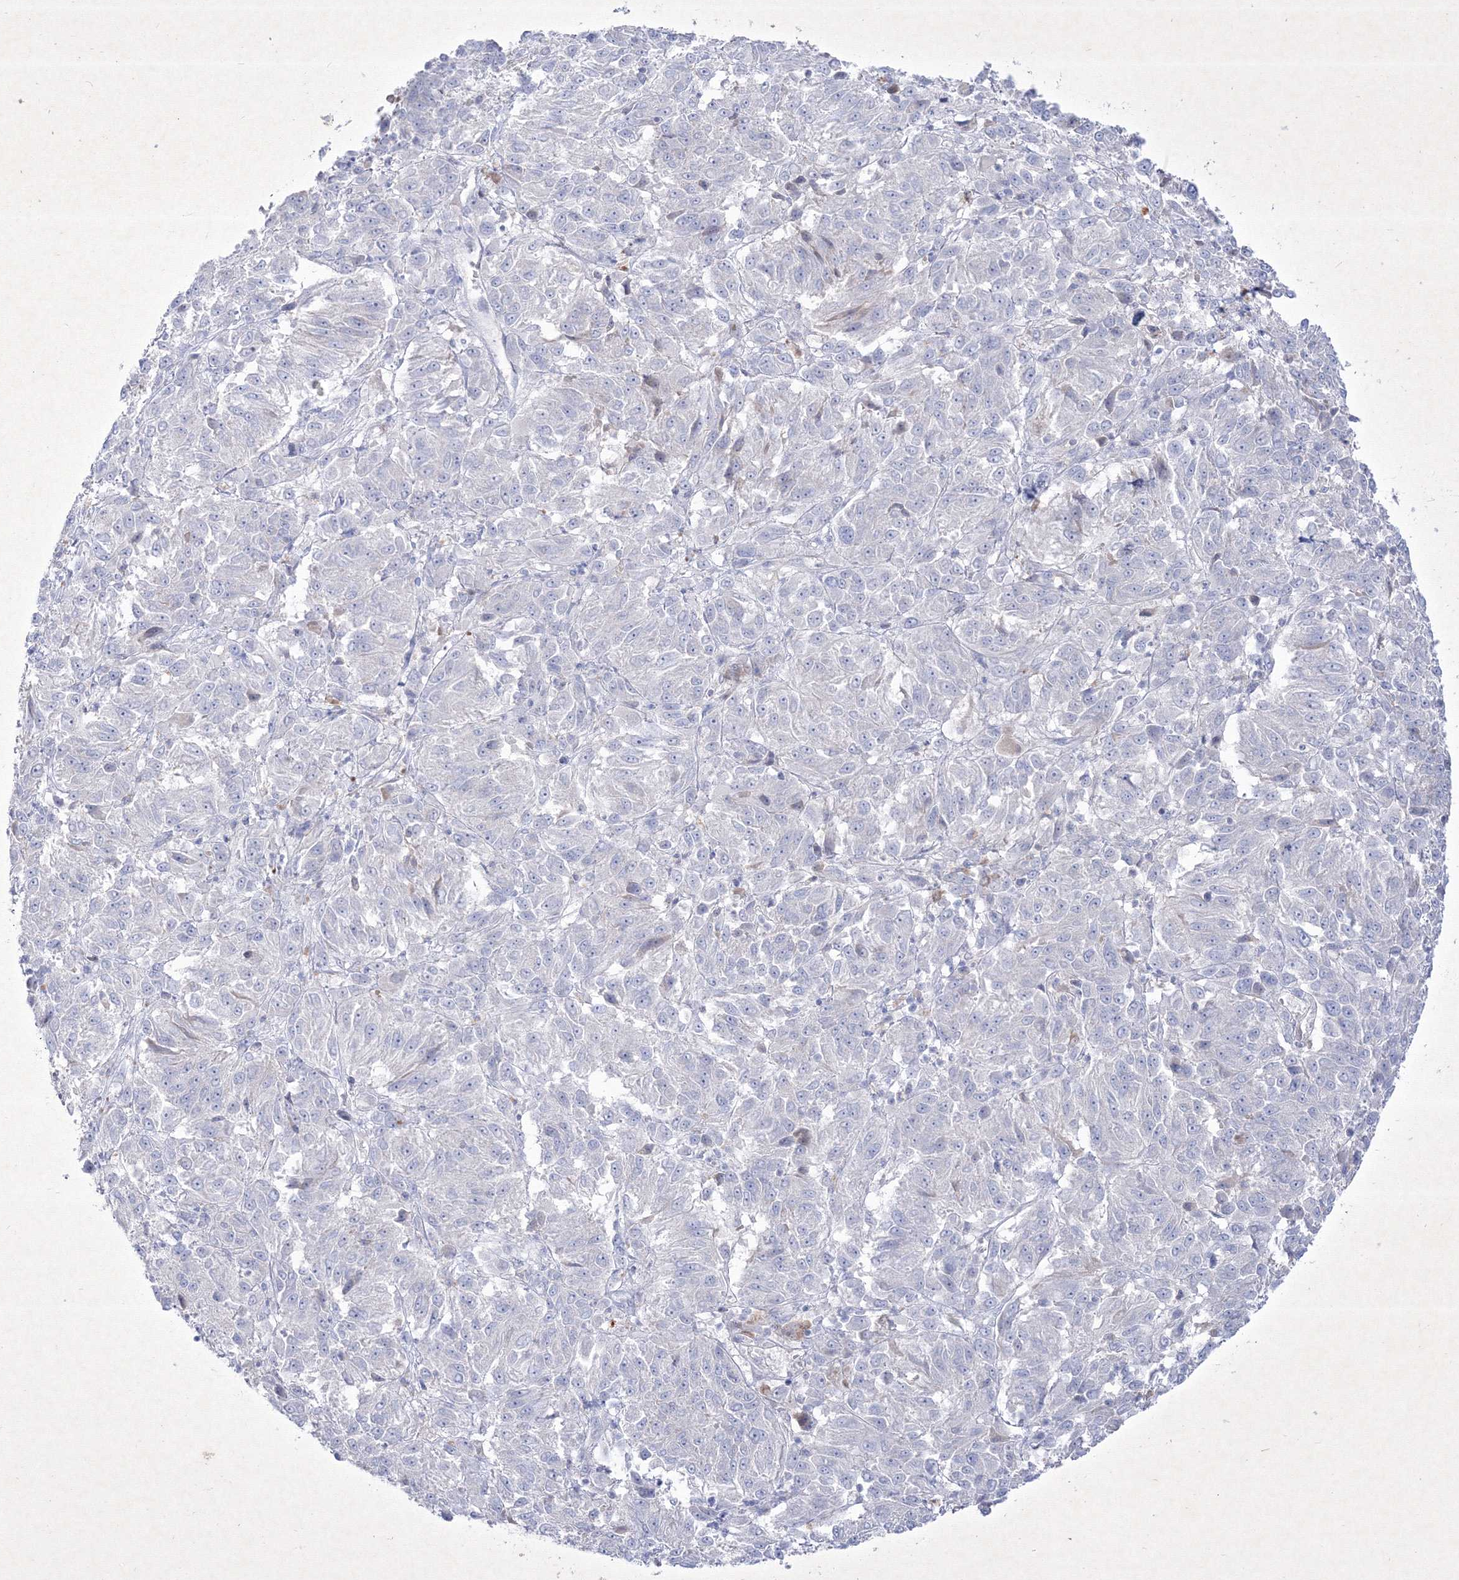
{"staining": {"intensity": "negative", "quantity": "none", "location": "none"}, "tissue": "melanoma", "cell_type": "Tumor cells", "image_type": "cancer", "snomed": [{"axis": "morphology", "description": "Malignant melanoma, Metastatic site"}, {"axis": "topography", "description": "Lung"}], "caption": "Micrograph shows no protein expression in tumor cells of malignant melanoma (metastatic site) tissue.", "gene": "TMEM139", "patient": {"sex": "male", "age": 64}}